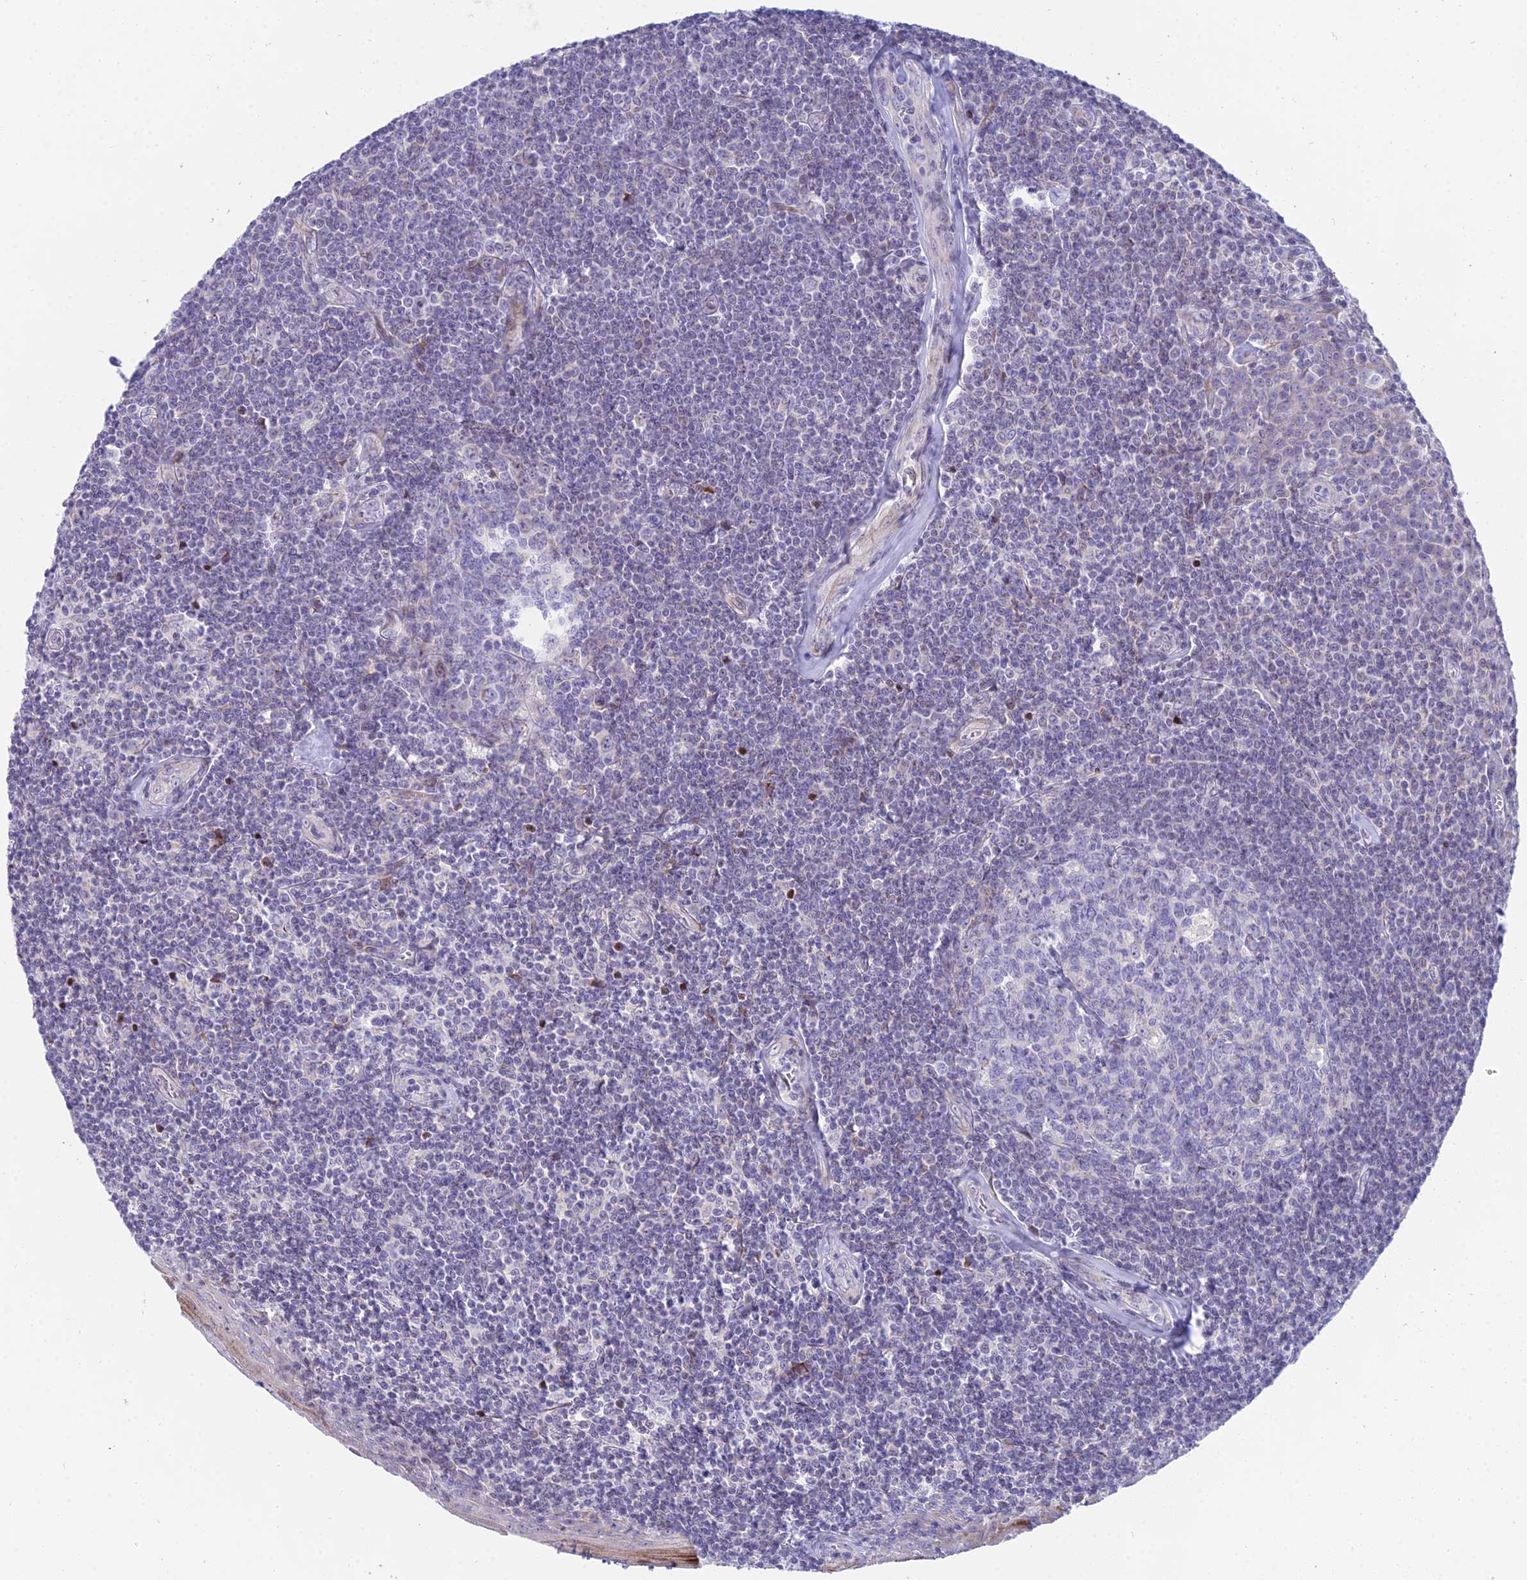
{"staining": {"intensity": "negative", "quantity": "none", "location": "none"}, "tissue": "tonsil", "cell_type": "Germinal center cells", "image_type": "normal", "snomed": [{"axis": "morphology", "description": "Normal tissue, NOS"}, {"axis": "topography", "description": "Tonsil"}], "caption": "The immunohistochemistry (IHC) histopathology image has no significant expression in germinal center cells of tonsil. The staining was performed using DAB (3,3'-diaminobenzidine) to visualize the protein expression in brown, while the nuclei were stained in blue with hematoxylin (Magnification: 20x).", "gene": "PRR13", "patient": {"sex": "male", "age": 27}}